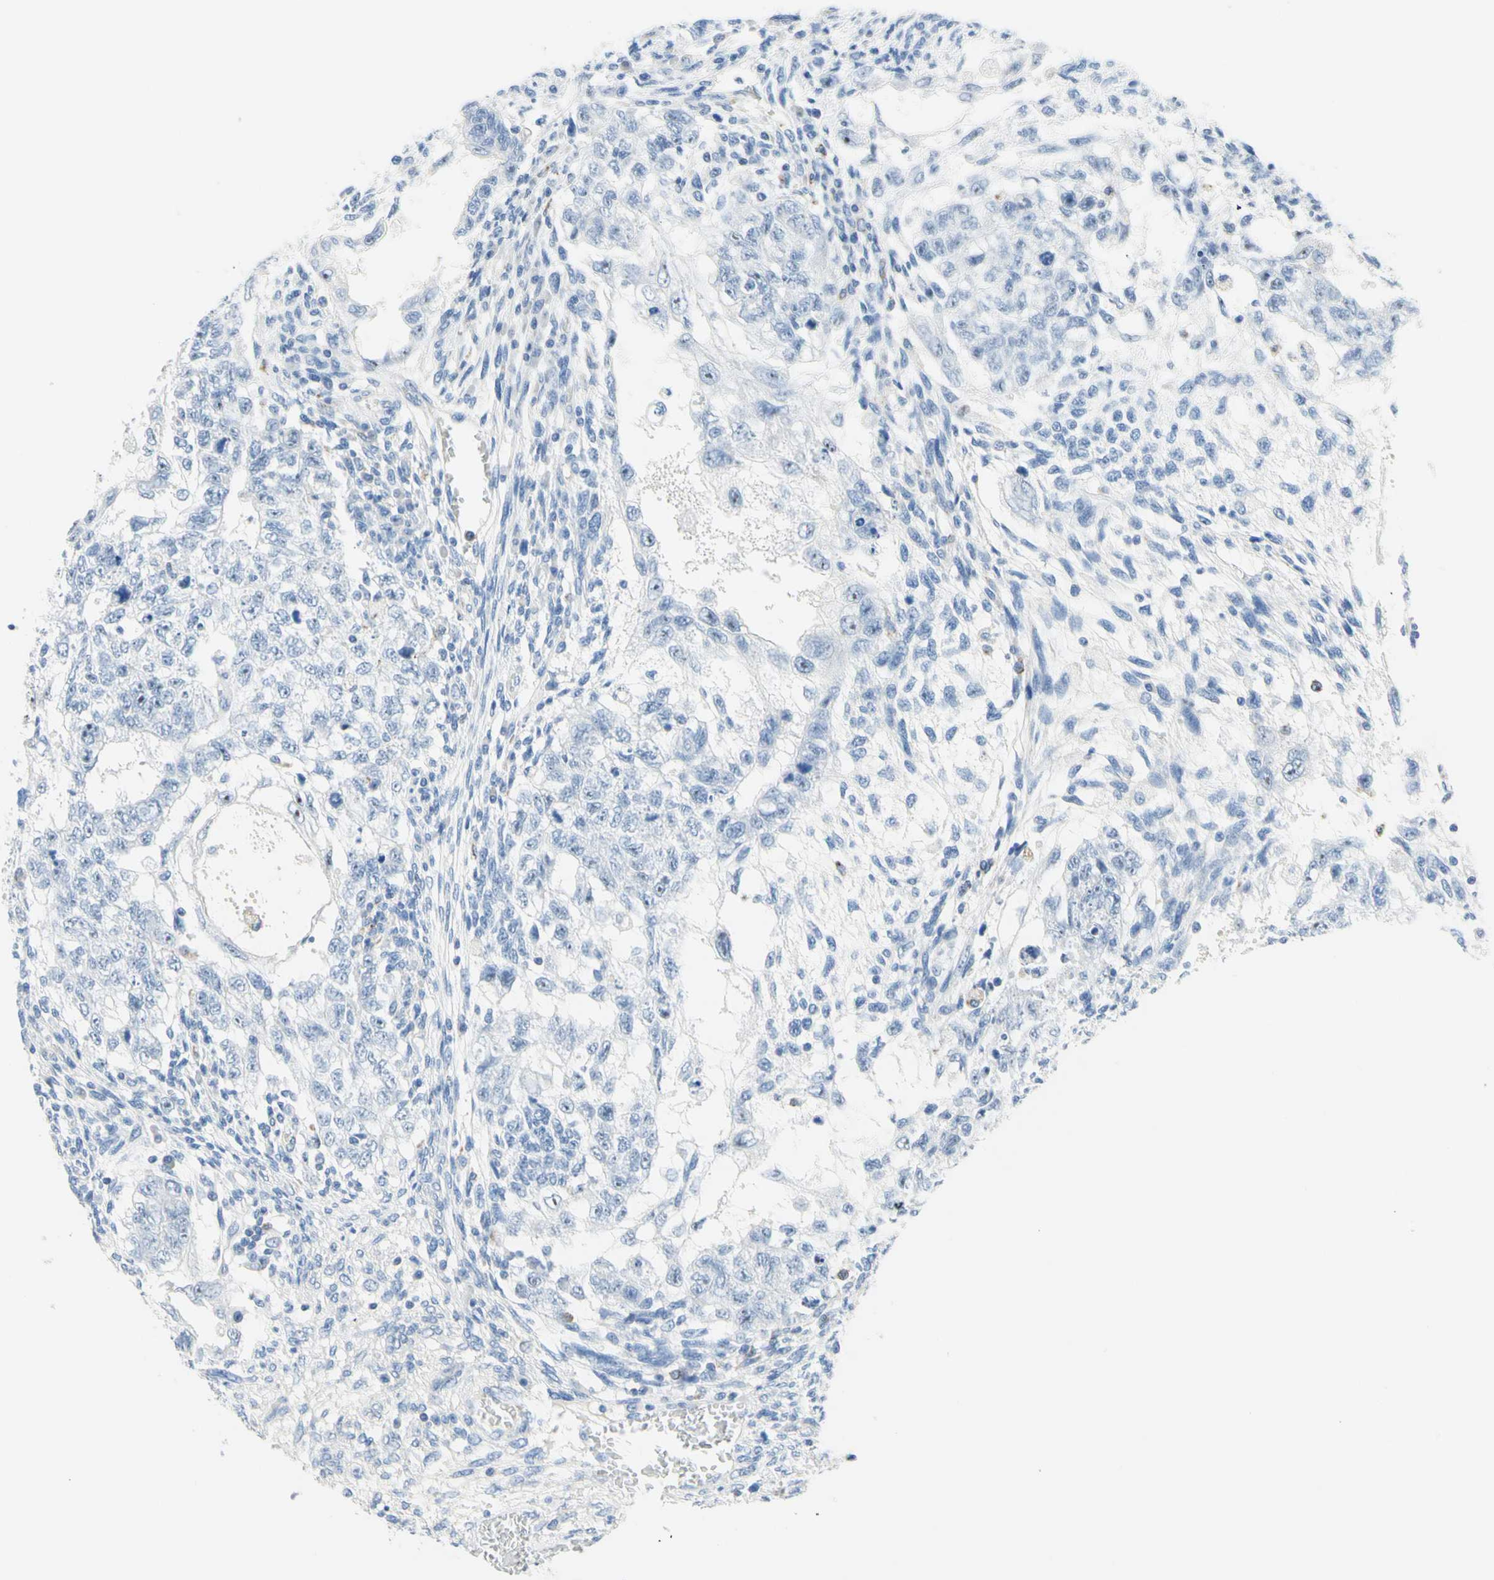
{"staining": {"intensity": "negative", "quantity": "none", "location": "none"}, "tissue": "testis cancer", "cell_type": "Tumor cells", "image_type": "cancer", "snomed": [{"axis": "morphology", "description": "Normal tissue, NOS"}, {"axis": "morphology", "description": "Carcinoma, Embryonal, NOS"}, {"axis": "topography", "description": "Testis"}], "caption": "IHC photomicrograph of neoplastic tissue: human testis cancer (embryonal carcinoma) stained with DAB shows no significant protein positivity in tumor cells.", "gene": "CYSLTR1", "patient": {"sex": "male", "age": 36}}